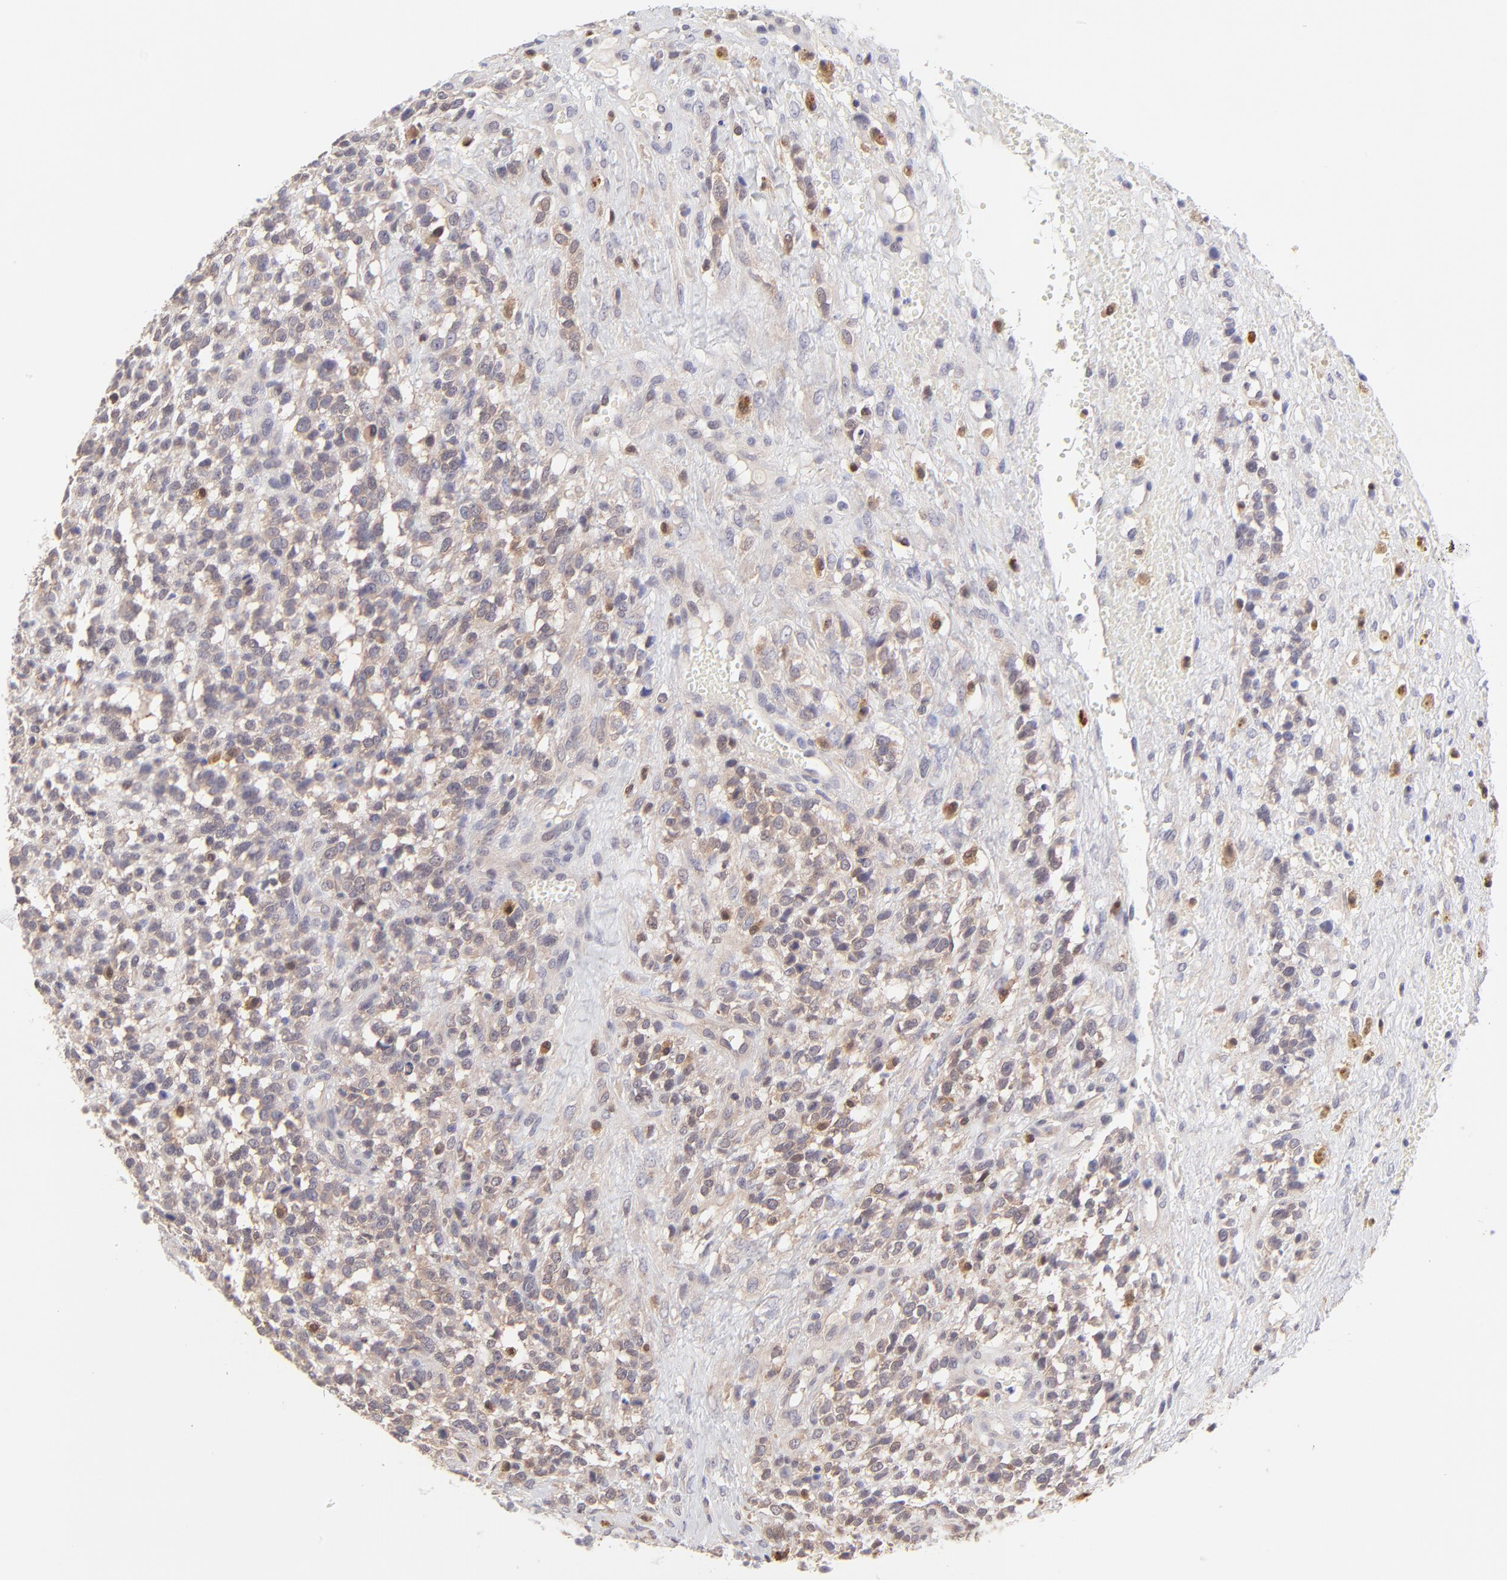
{"staining": {"intensity": "moderate", "quantity": "<25%", "location": "nuclear"}, "tissue": "glioma", "cell_type": "Tumor cells", "image_type": "cancer", "snomed": [{"axis": "morphology", "description": "Glioma, malignant, High grade"}, {"axis": "topography", "description": "Brain"}], "caption": "Tumor cells demonstrate moderate nuclear expression in approximately <25% of cells in high-grade glioma (malignant).", "gene": "HYAL1", "patient": {"sex": "male", "age": 66}}